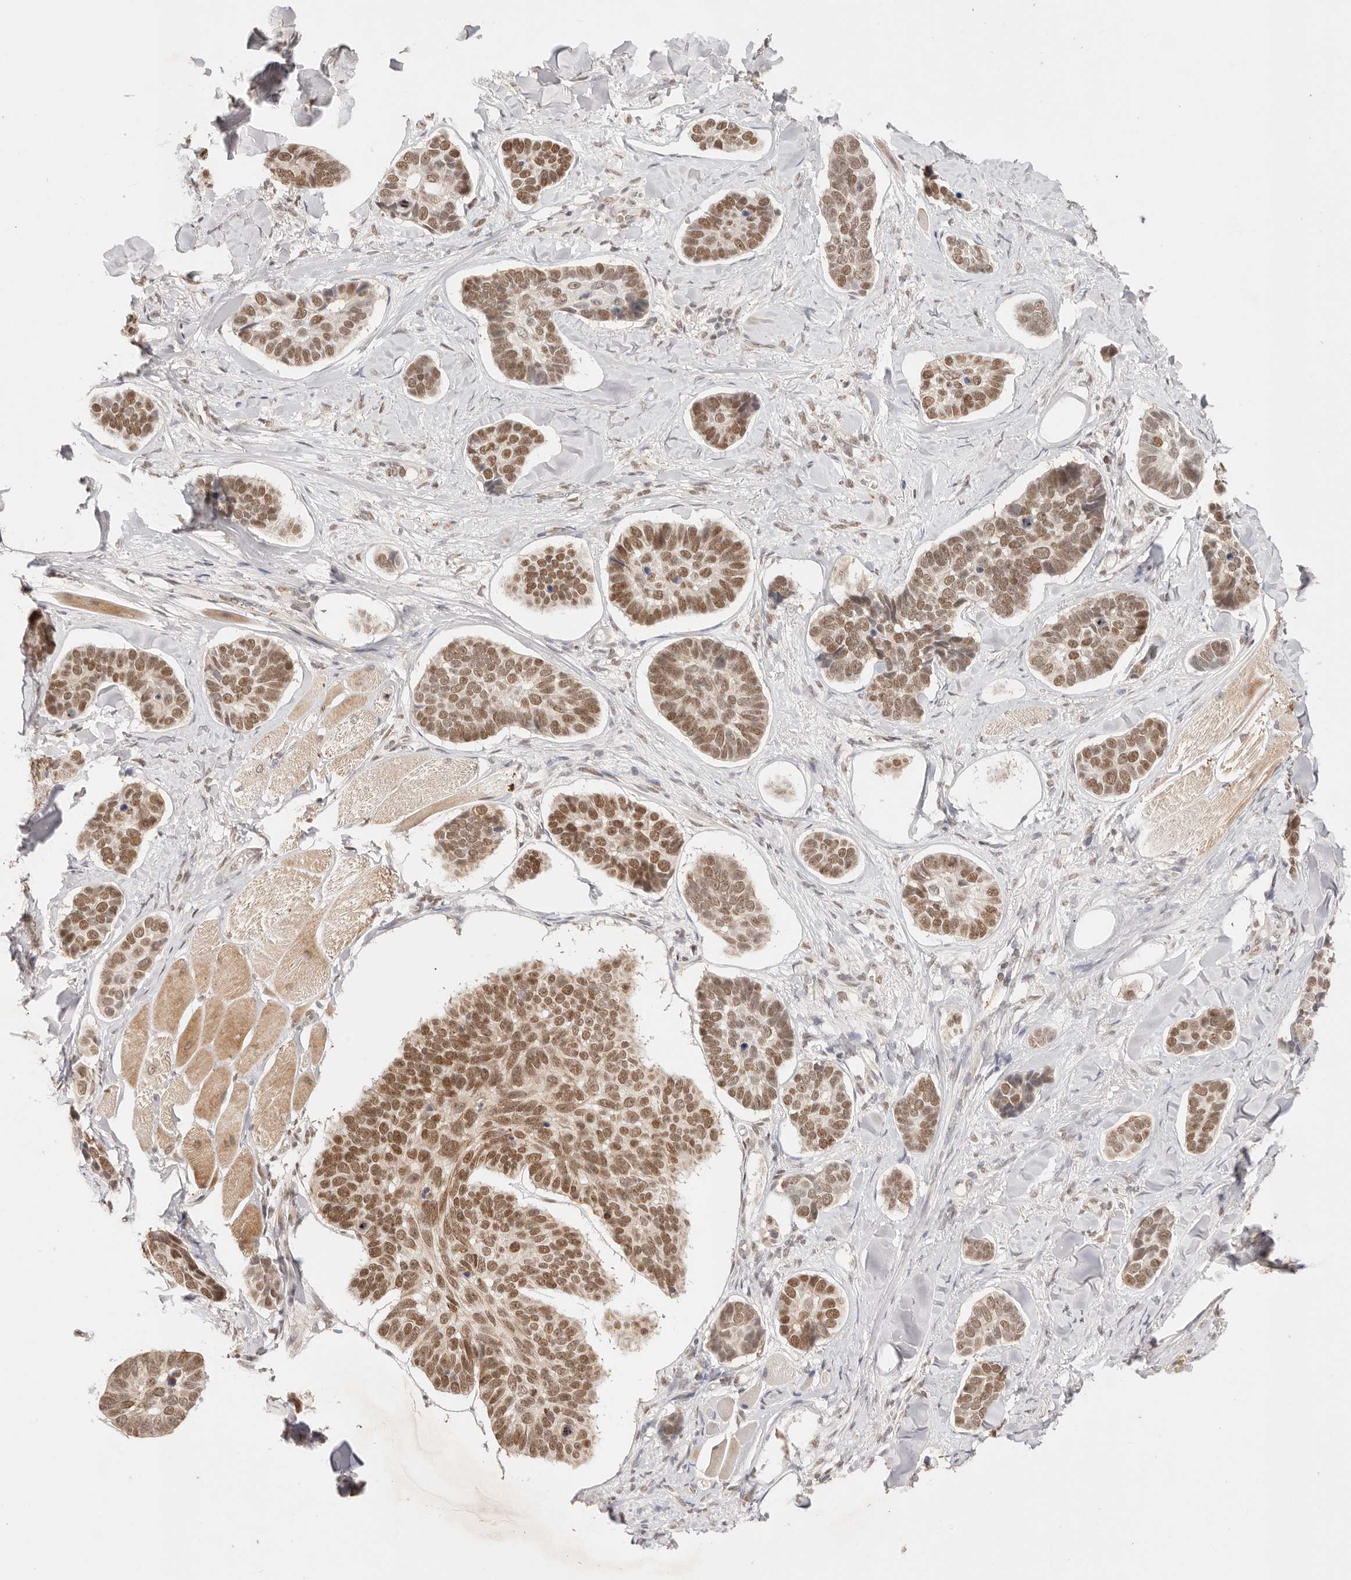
{"staining": {"intensity": "moderate", "quantity": ">75%", "location": "nuclear"}, "tissue": "skin cancer", "cell_type": "Tumor cells", "image_type": "cancer", "snomed": [{"axis": "morphology", "description": "Basal cell carcinoma"}, {"axis": "topography", "description": "Skin"}], "caption": "Immunohistochemical staining of human skin cancer demonstrates medium levels of moderate nuclear expression in about >75% of tumor cells. Using DAB (3,3'-diaminobenzidine) (brown) and hematoxylin (blue) stains, captured at high magnification using brightfield microscopy.", "gene": "RFC3", "patient": {"sex": "male", "age": 62}}